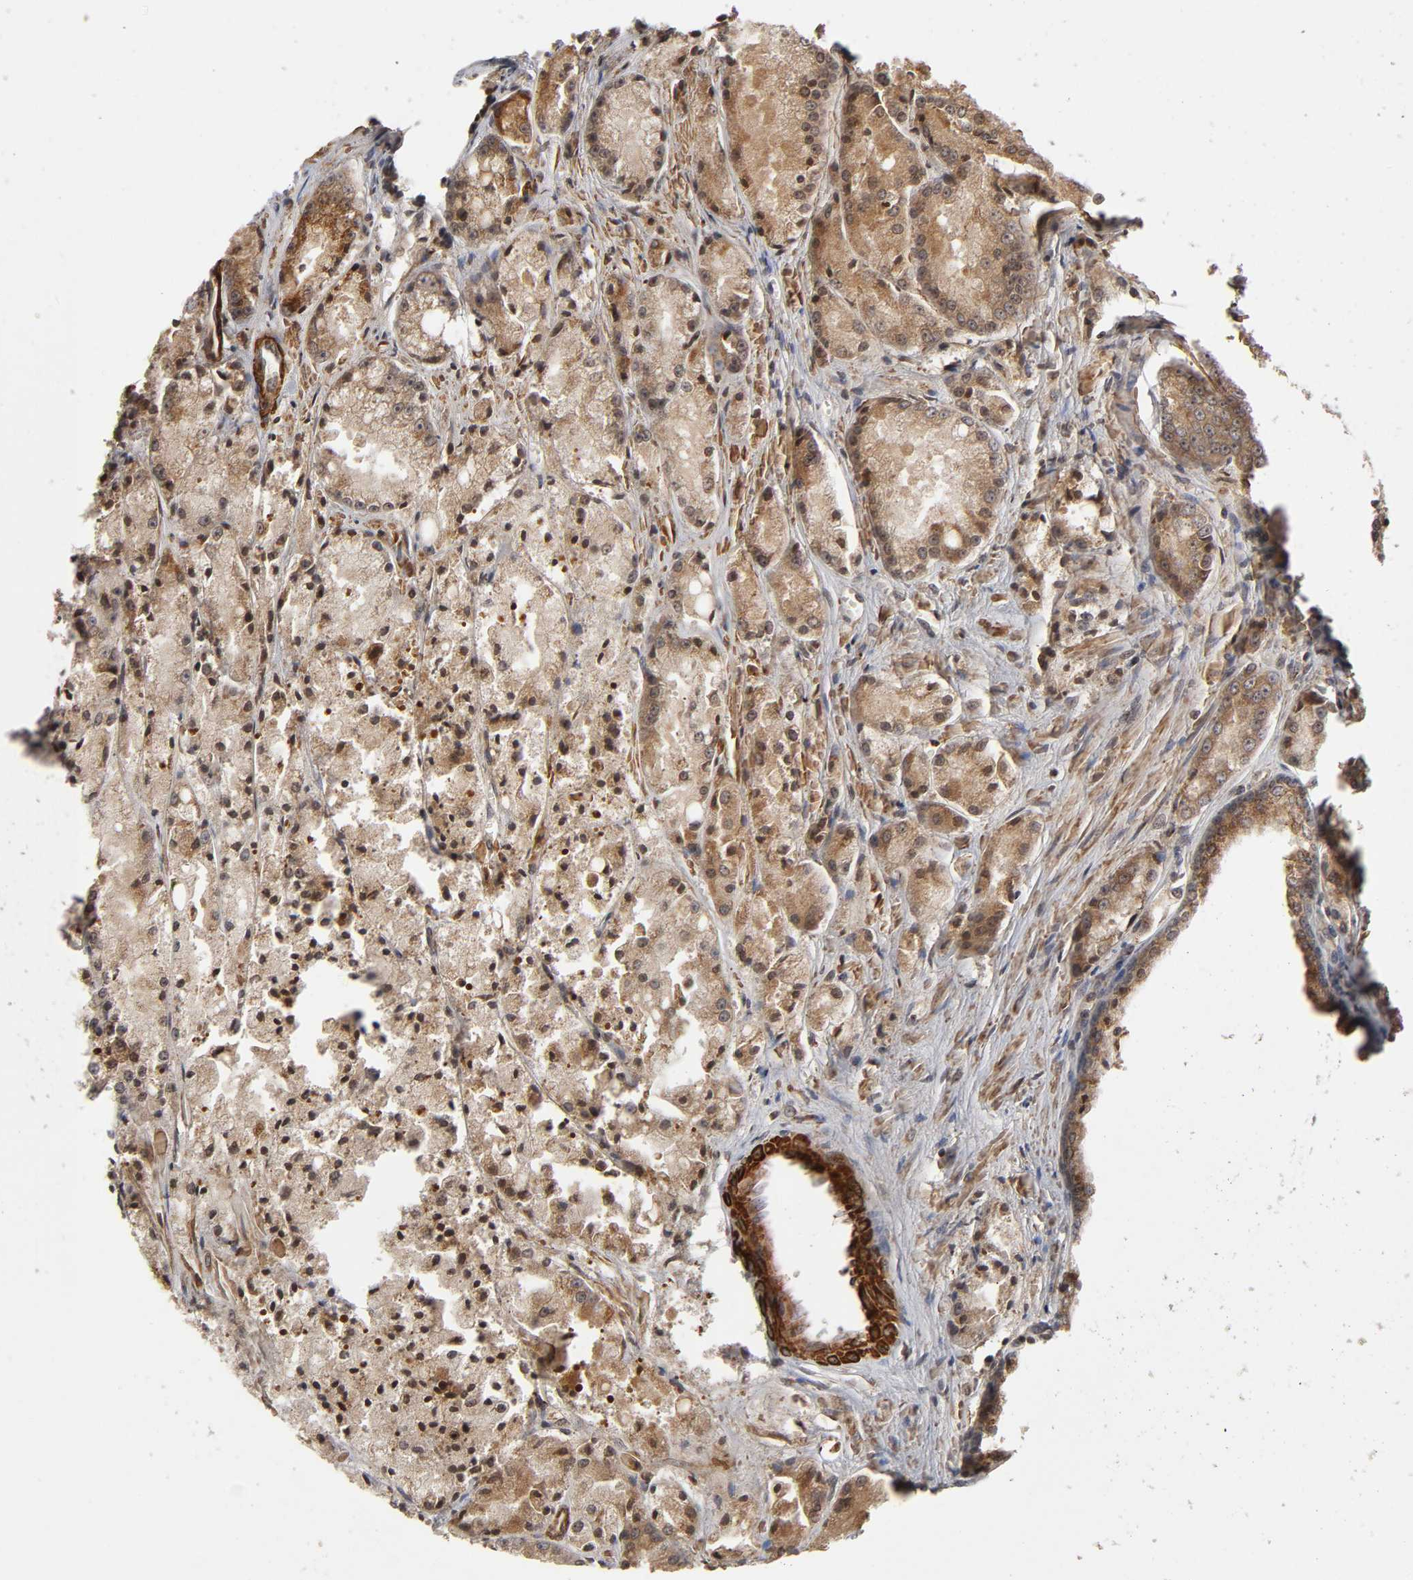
{"staining": {"intensity": "moderate", "quantity": ">75%", "location": "cytoplasmic/membranous"}, "tissue": "prostate cancer", "cell_type": "Tumor cells", "image_type": "cancer", "snomed": [{"axis": "morphology", "description": "Adenocarcinoma, Low grade"}, {"axis": "topography", "description": "Prostate"}], "caption": "Tumor cells show medium levels of moderate cytoplasmic/membranous expression in about >75% of cells in human prostate cancer (low-grade adenocarcinoma).", "gene": "GNPTG", "patient": {"sex": "male", "age": 64}}